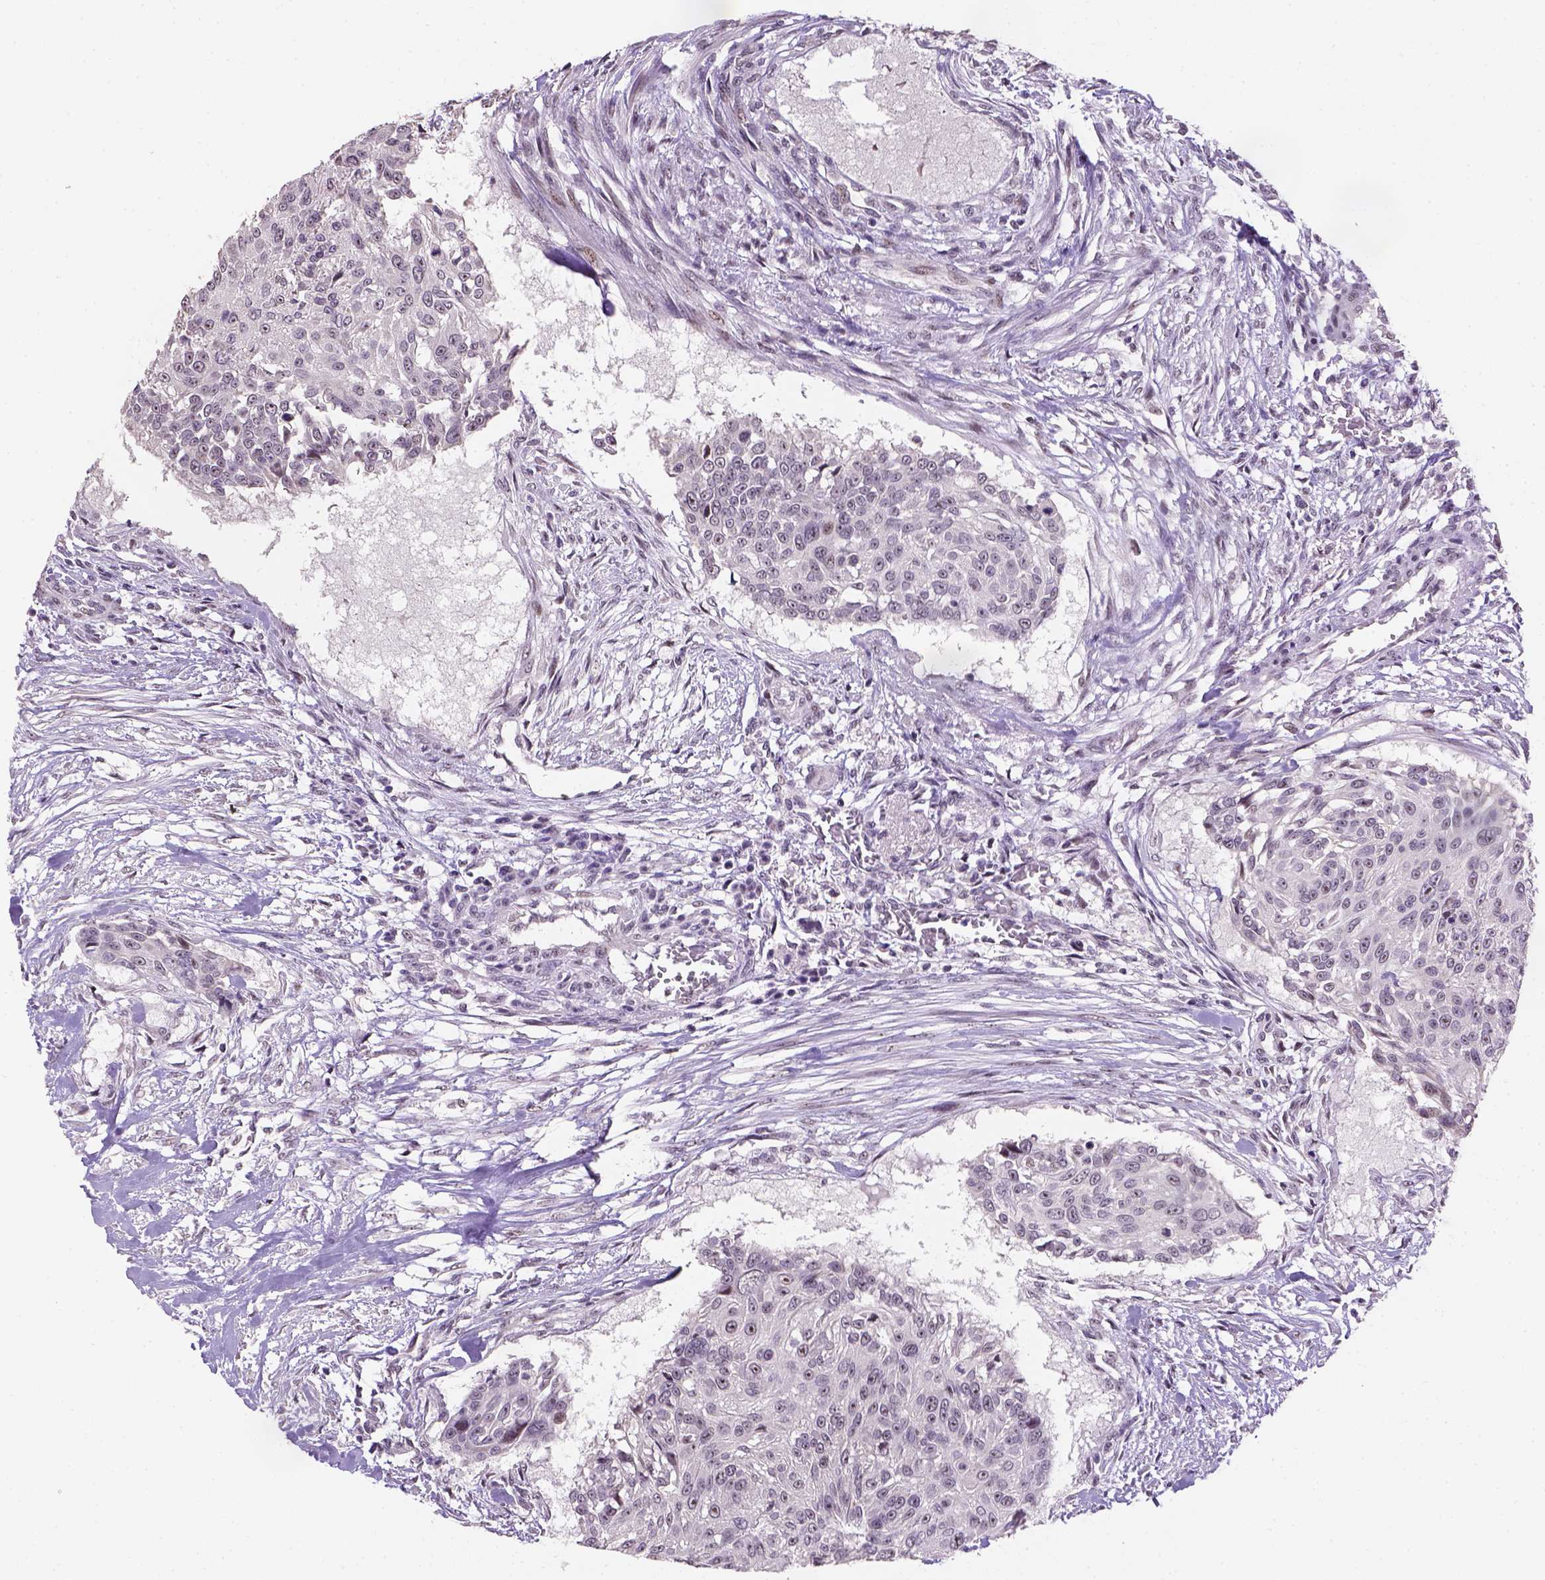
{"staining": {"intensity": "moderate", "quantity": "<25%", "location": "nuclear"}, "tissue": "urothelial cancer", "cell_type": "Tumor cells", "image_type": "cancer", "snomed": [{"axis": "morphology", "description": "Urothelial carcinoma, NOS"}, {"axis": "topography", "description": "Urinary bladder"}], "caption": "Urothelial cancer was stained to show a protein in brown. There is low levels of moderate nuclear expression in approximately <25% of tumor cells.", "gene": "DDX50", "patient": {"sex": "male", "age": 55}}